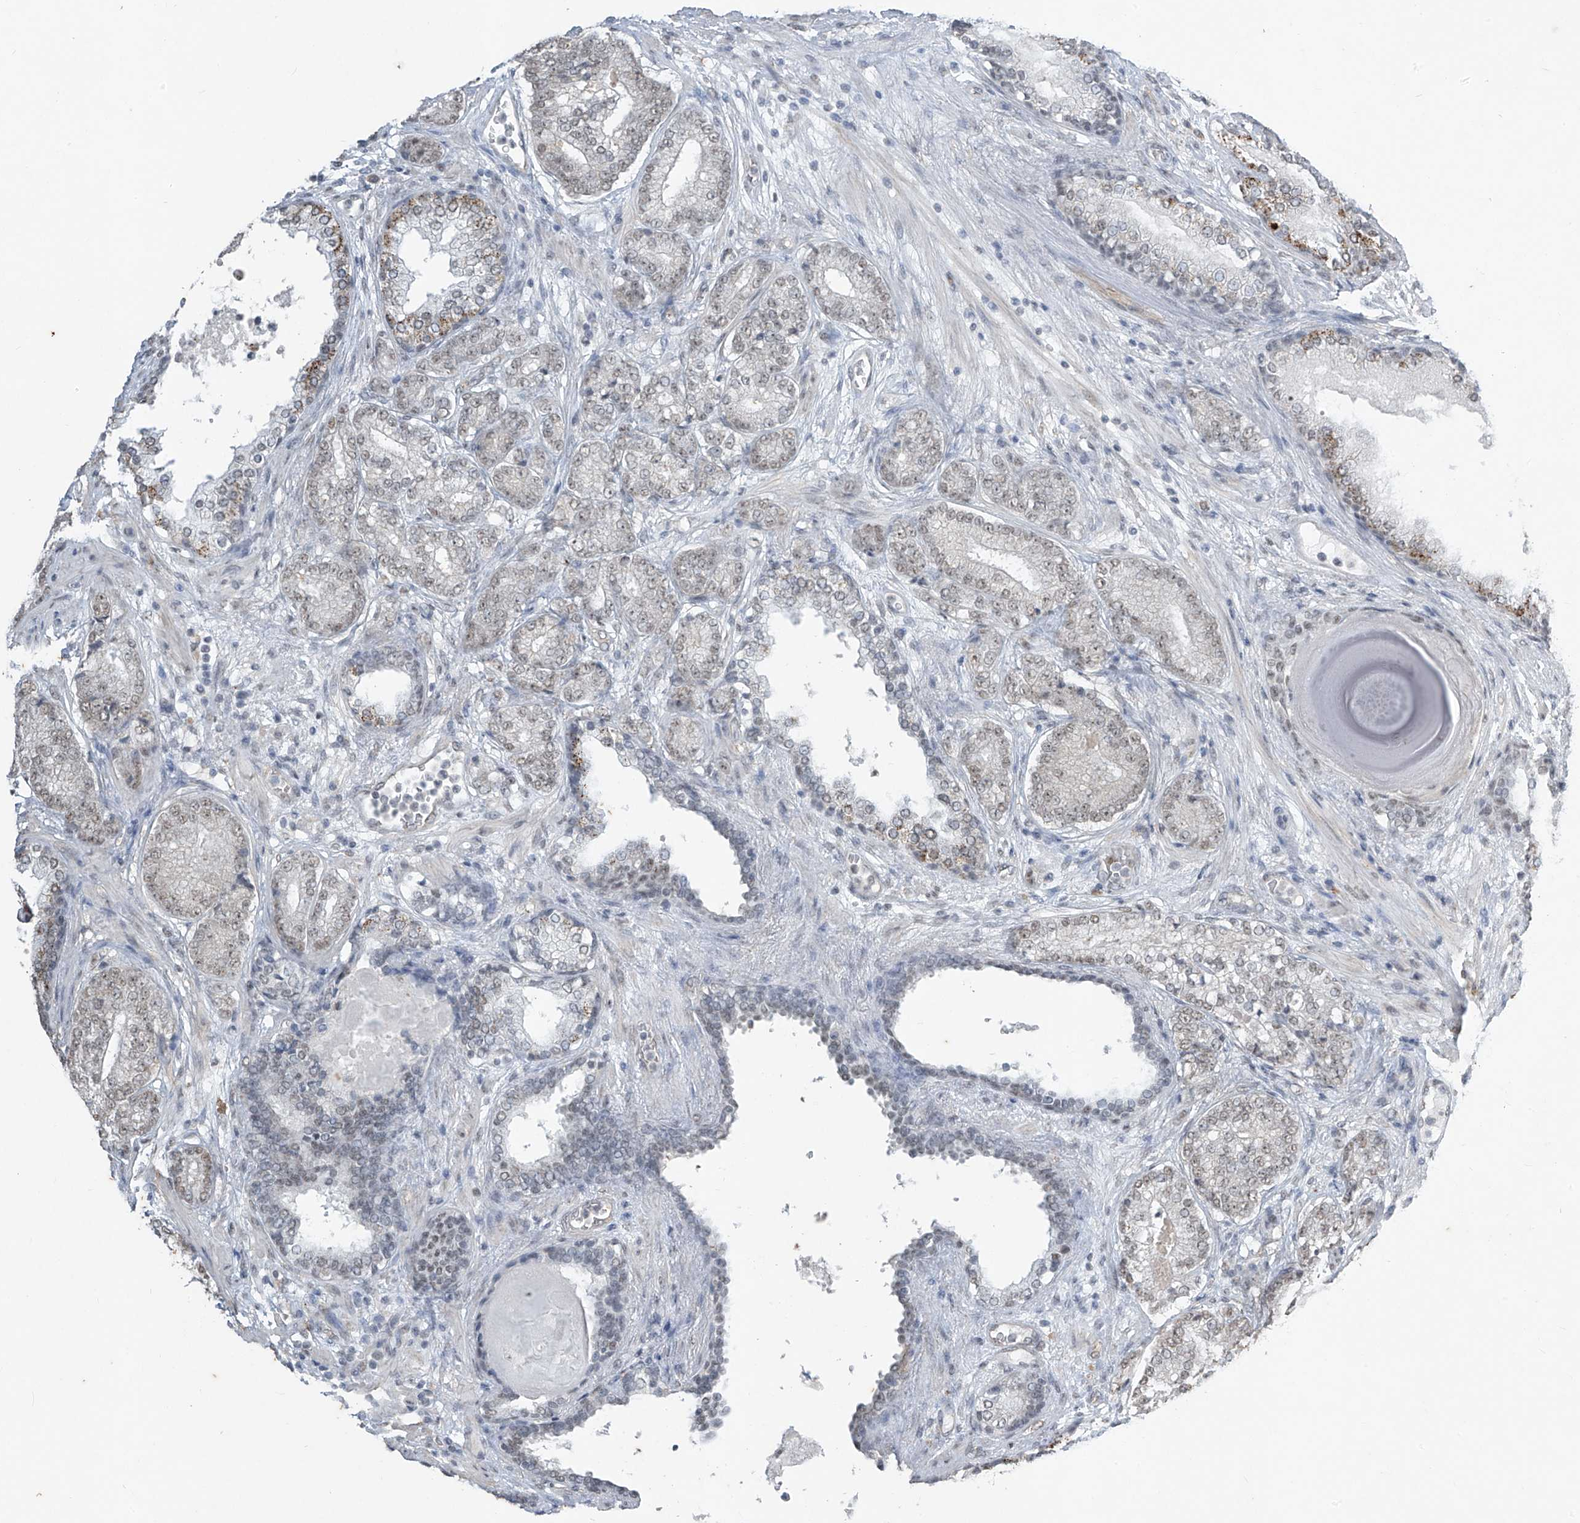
{"staining": {"intensity": "weak", "quantity": "<25%", "location": "nuclear"}, "tissue": "prostate cancer", "cell_type": "Tumor cells", "image_type": "cancer", "snomed": [{"axis": "morphology", "description": "Adenocarcinoma, High grade"}, {"axis": "topography", "description": "Prostate"}], "caption": "Immunohistochemistry micrograph of neoplastic tissue: human adenocarcinoma (high-grade) (prostate) stained with DAB (3,3'-diaminobenzidine) reveals no significant protein expression in tumor cells.", "gene": "TFEC", "patient": {"sex": "male", "age": 61}}